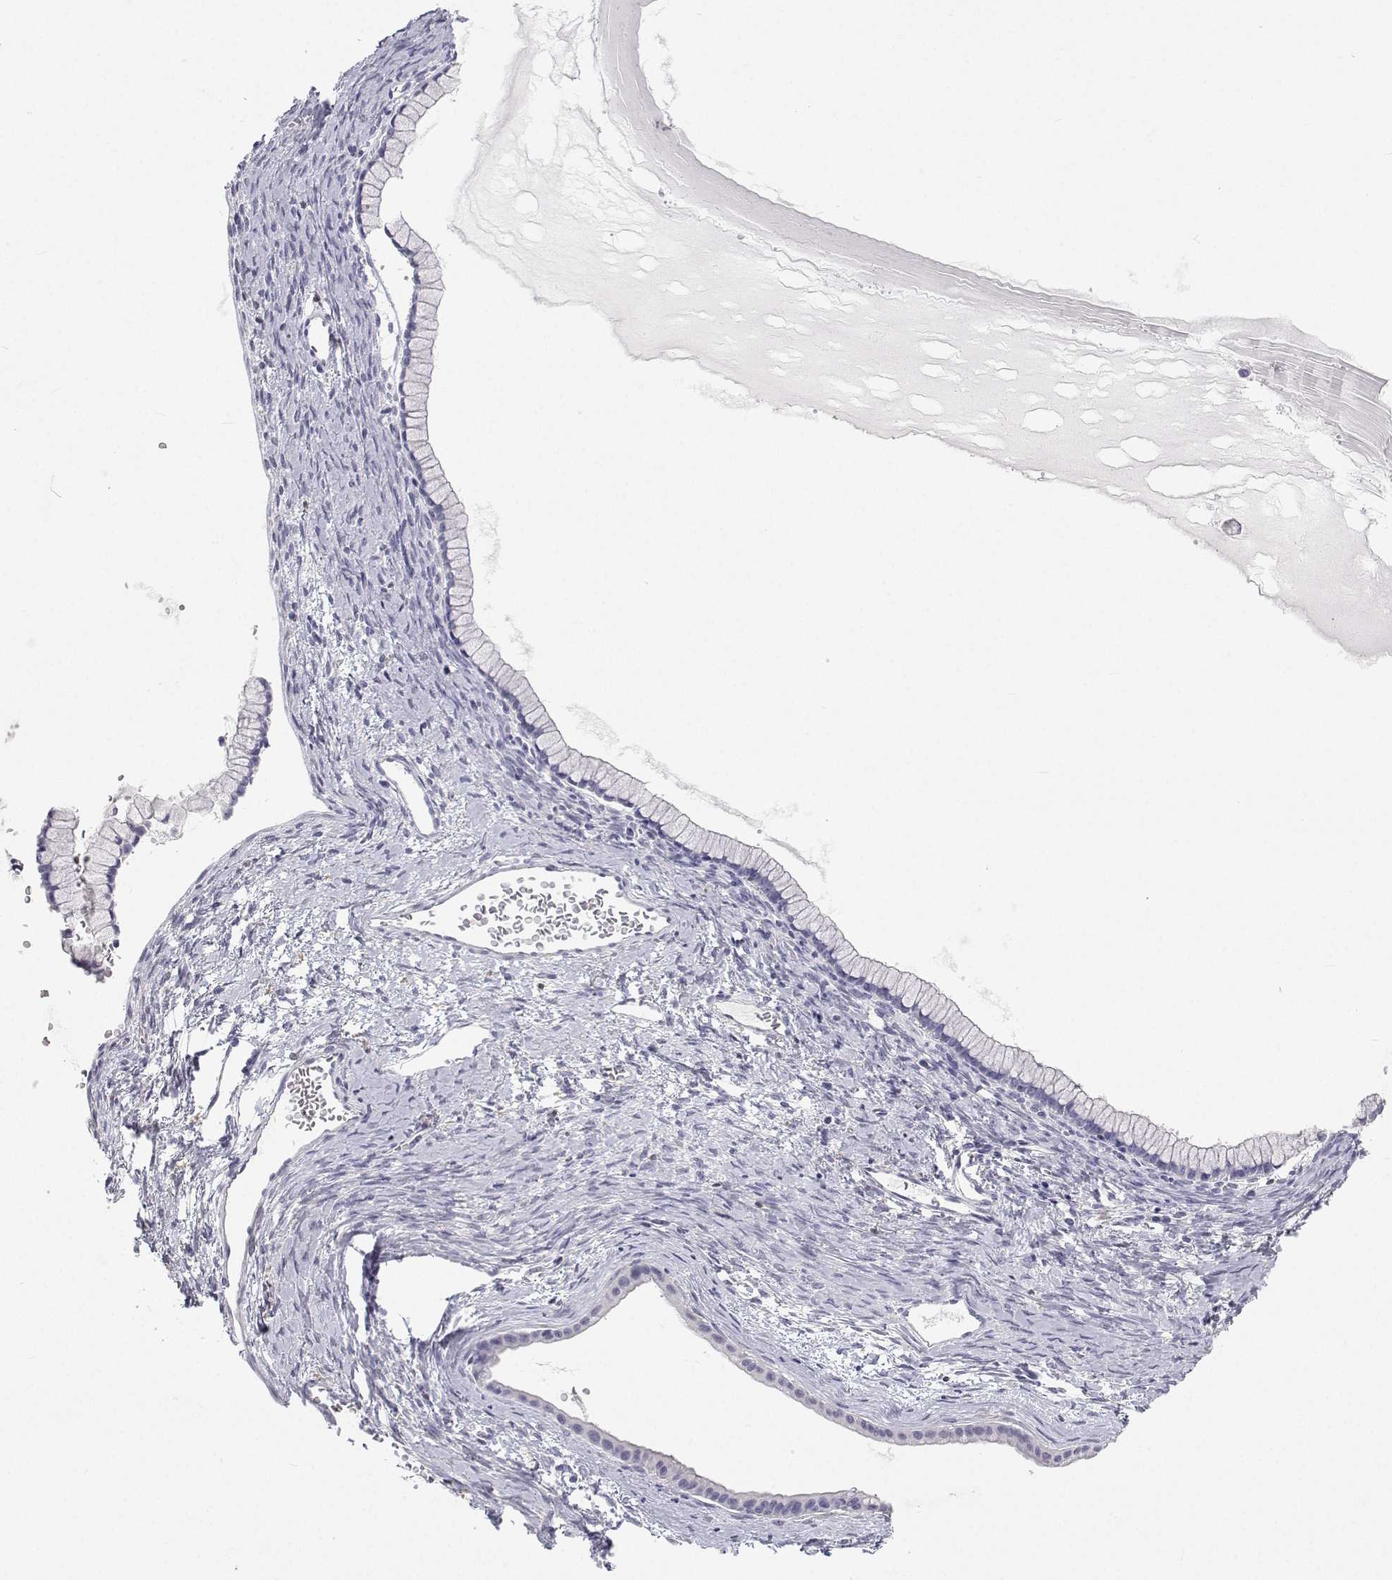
{"staining": {"intensity": "negative", "quantity": "none", "location": "none"}, "tissue": "ovarian cancer", "cell_type": "Tumor cells", "image_type": "cancer", "snomed": [{"axis": "morphology", "description": "Cystadenocarcinoma, mucinous, NOS"}, {"axis": "topography", "description": "Ovary"}], "caption": "An image of human ovarian mucinous cystadenocarcinoma is negative for staining in tumor cells.", "gene": "TTN", "patient": {"sex": "female", "age": 41}}